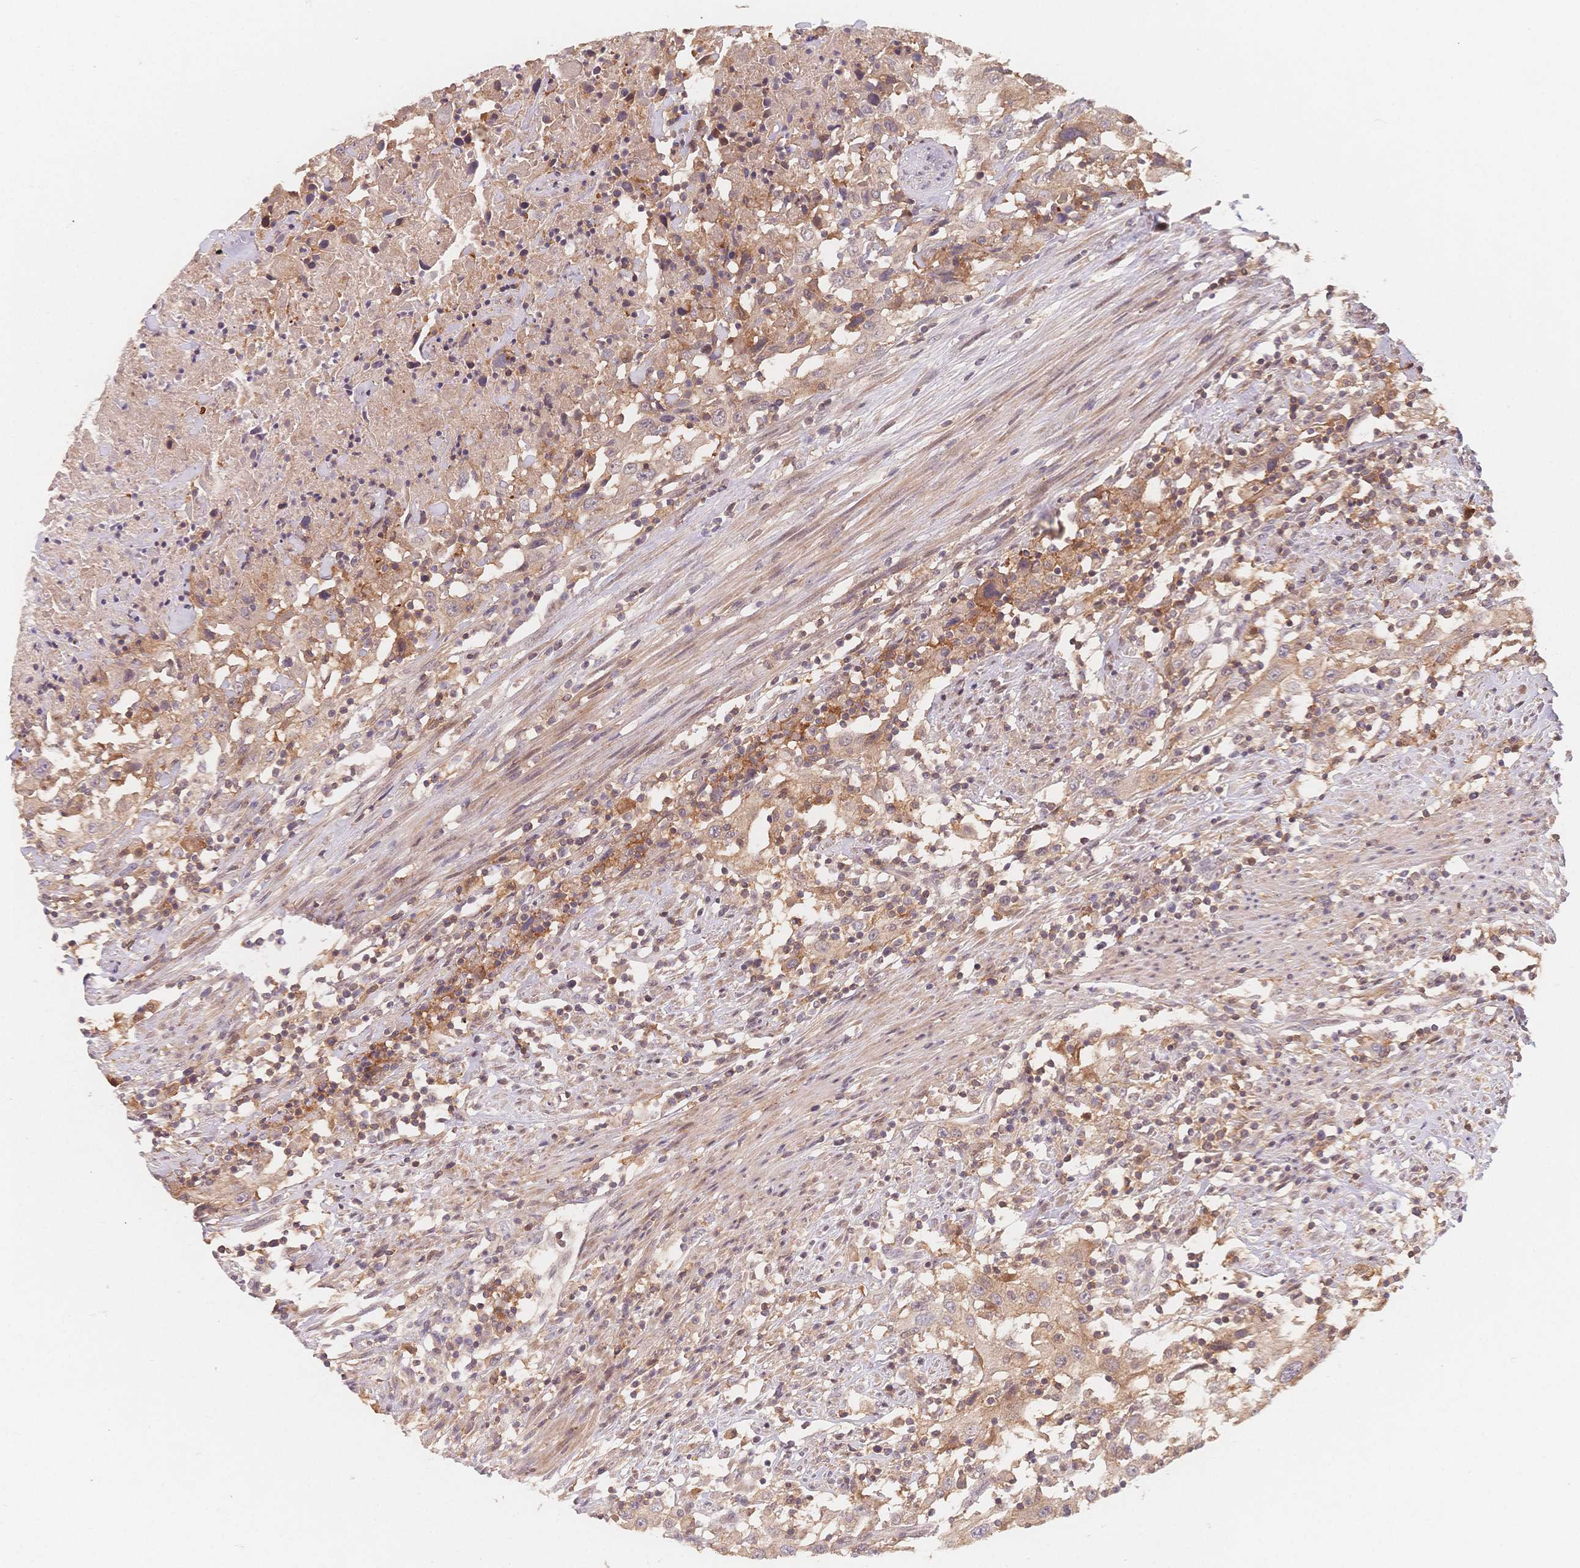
{"staining": {"intensity": "weak", "quantity": "25%-75%", "location": "cytoplasmic/membranous"}, "tissue": "urothelial cancer", "cell_type": "Tumor cells", "image_type": "cancer", "snomed": [{"axis": "morphology", "description": "Urothelial carcinoma, High grade"}, {"axis": "topography", "description": "Urinary bladder"}], "caption": "This is an image of IHC staining of high-grade urothelial carcinoma, which shows weak positivity in the cytoplasmic/membranous of tumor cells.", "gene": "C12orf75", "patient": {"sex": "male", "age": 61}}